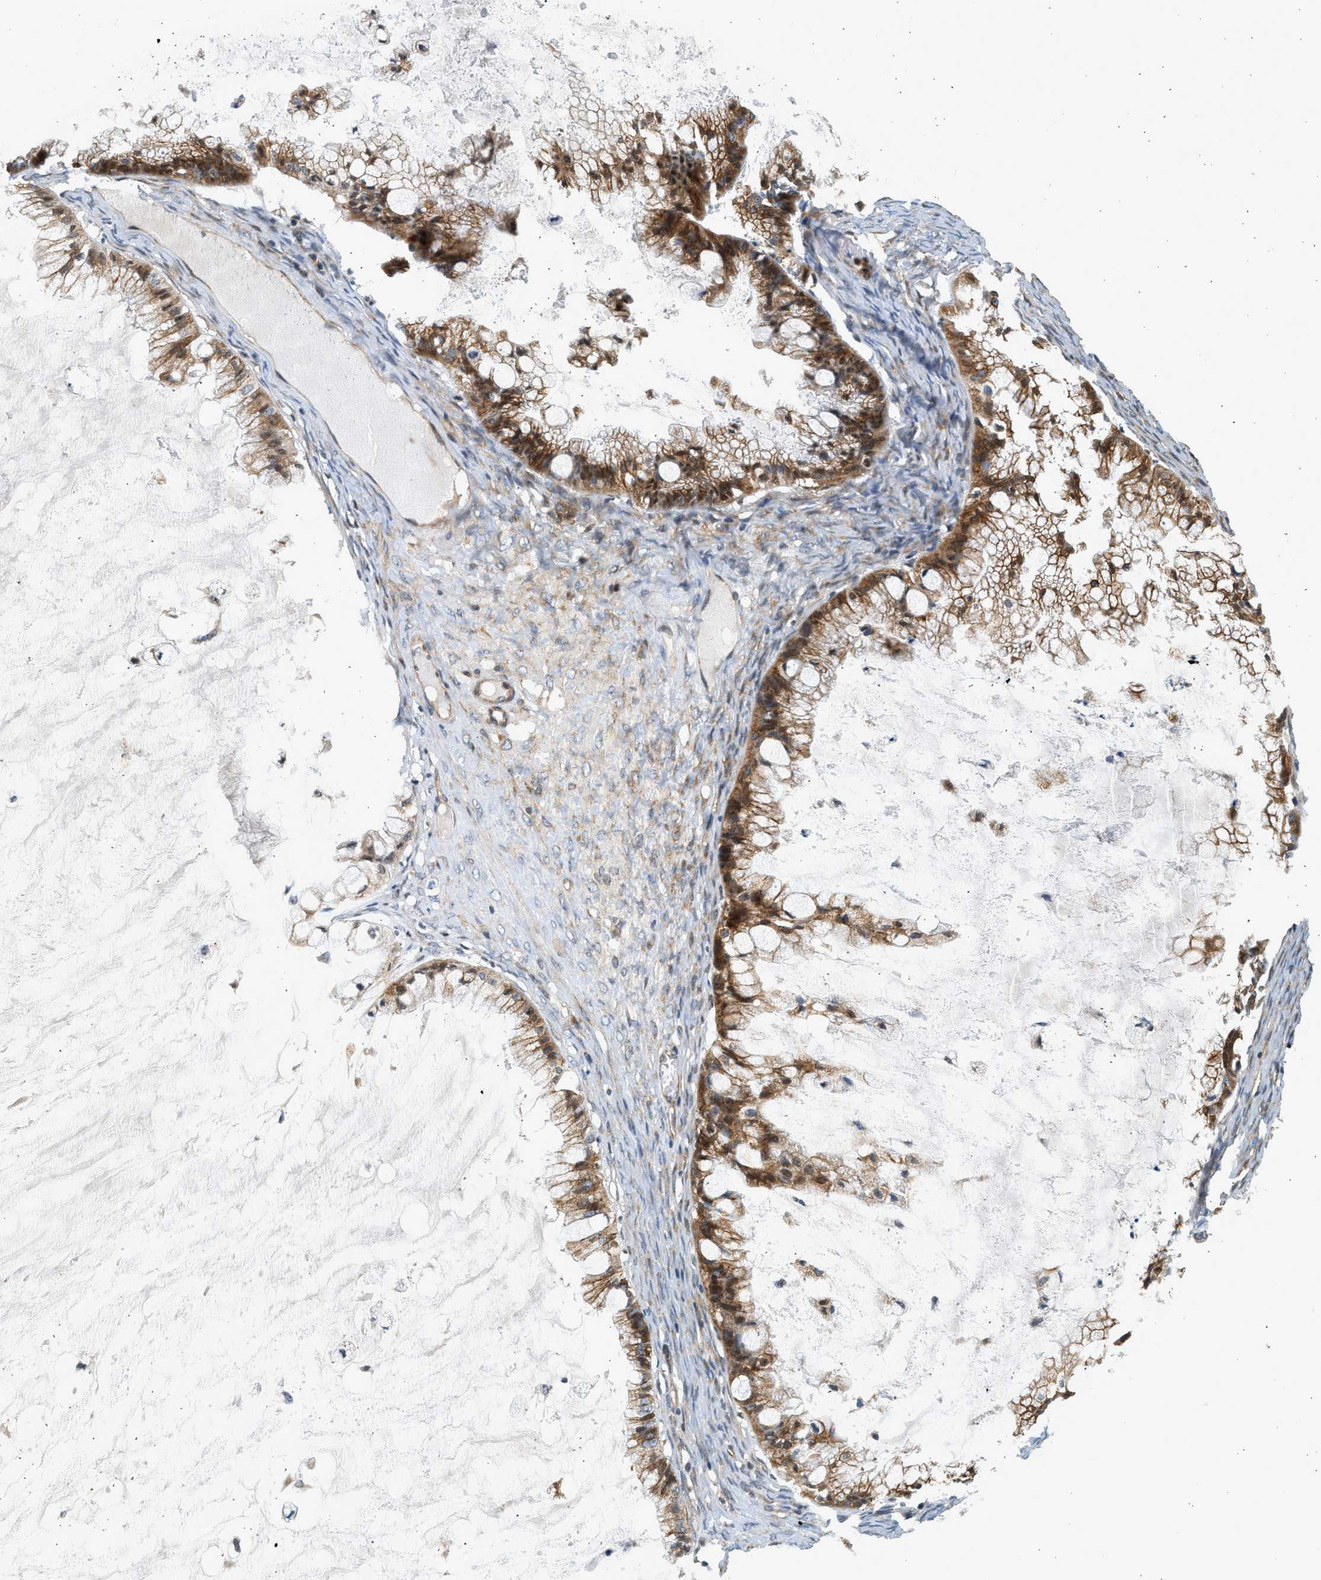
{"staining": {"intensity": "moderate", "quantity": ">75%", "location": "cytoplasmic/membranous"}, "tissue": "ovarian cancer", "cell_type": "Tumor cells", "image_type": "cancer", "snomed": [{"axis": "morphology", "description": "Cystadenocarcinoma, mucinous, NOS"}, {"axis": "topography", "description": "Ovary"}], "caption": "A medium amount of moderate cytoplasmic/membranous positivity is seen in about >75% of tumor cells in mucinous cystadenocarcinoma (ovarian) tissue. Ihc stains the protein of interest in brown and the nuclei are stained blue.", "gene": "NRSN2", "patient": {"sex": "female", "age": 57}}